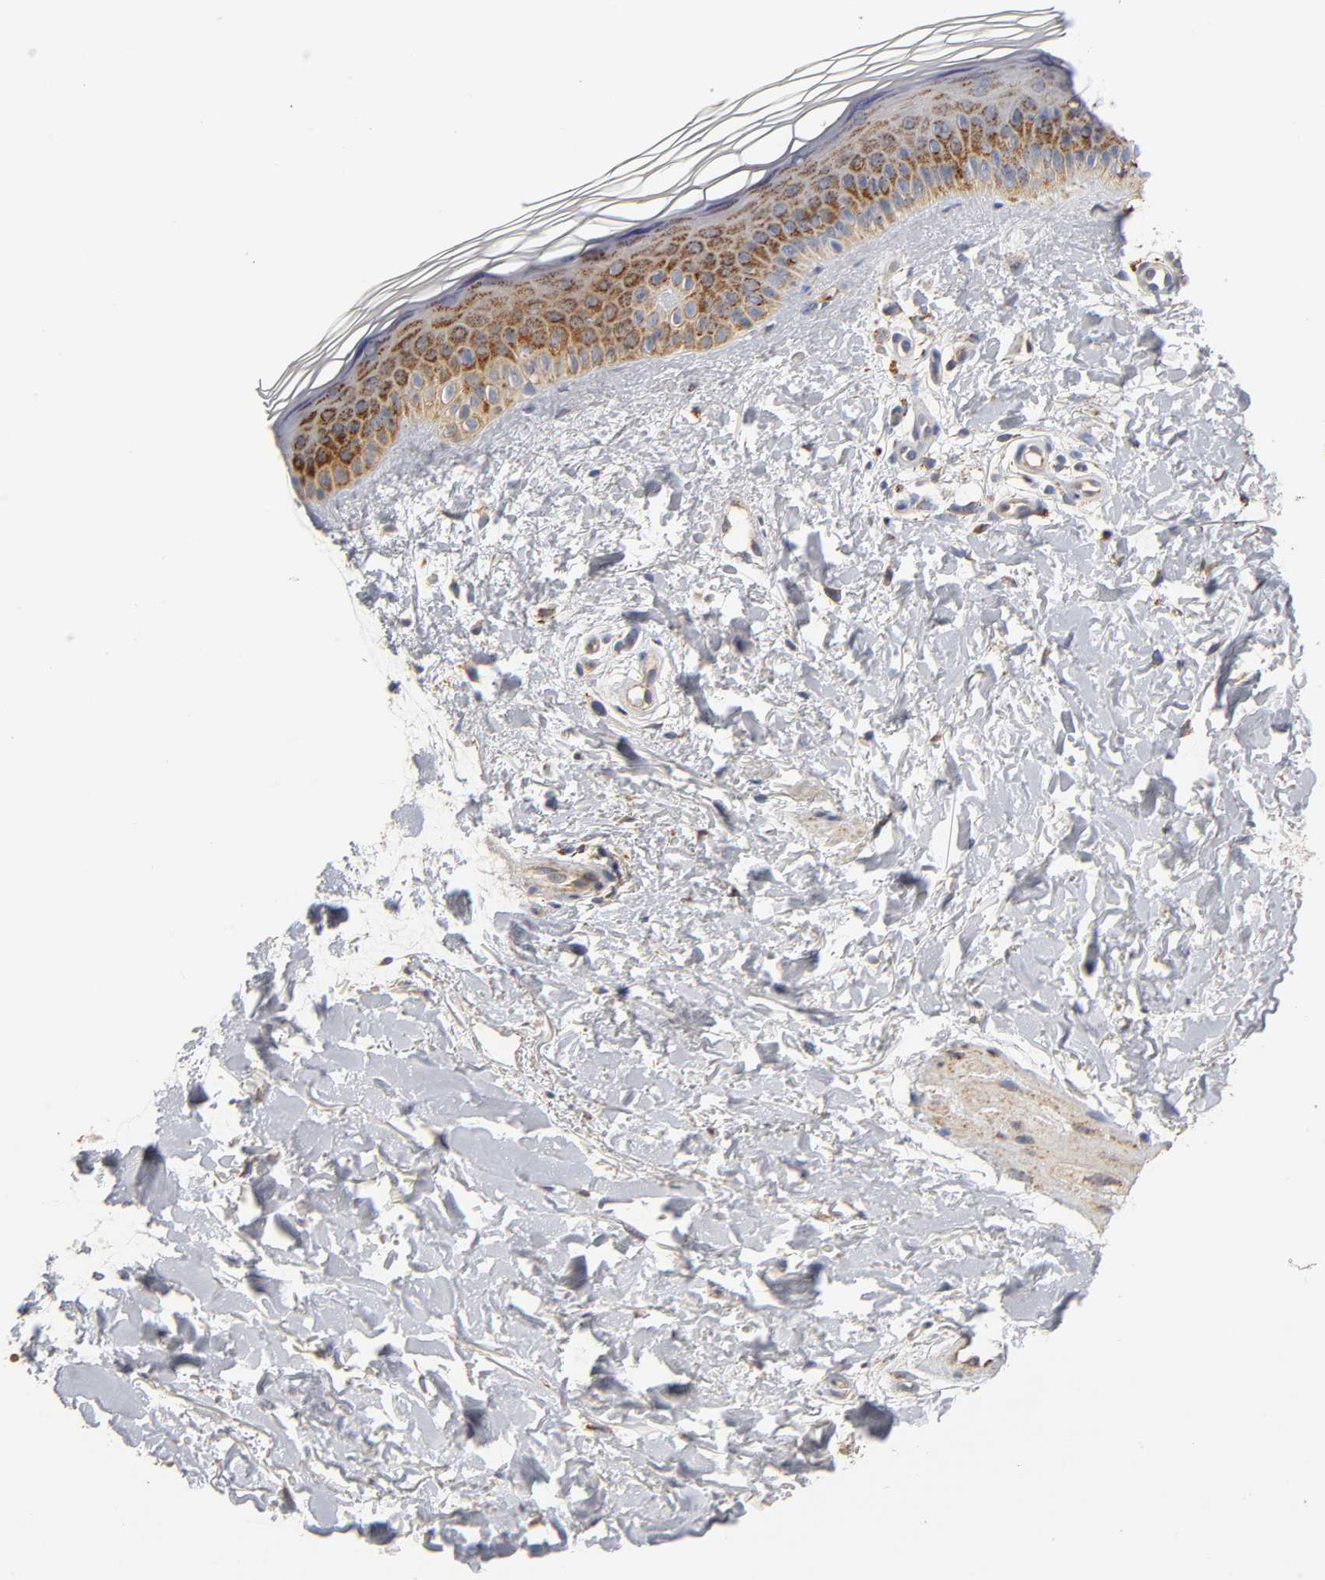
{"staining": {"intensity": "negative", "quantity": "none", "location": "none"}, "tissue": "skin", "cell_type": "Fibroblasts", "image_type": "normal", "snomed": [{"axis": "morphology", "description": "Normal tissue, NOS"}, {"axis": "topography", "description": "Skin"}], "caption": "Fibroblasts show no significant protein staining in unremarkable skin. (Stains: DAB immunohistochemistry with hematoxylin counter stain, Microscopy: brightfield microscopy at high magnification).", "gene": "ISG15", "patient": {"sex": "female", "age": 19}}